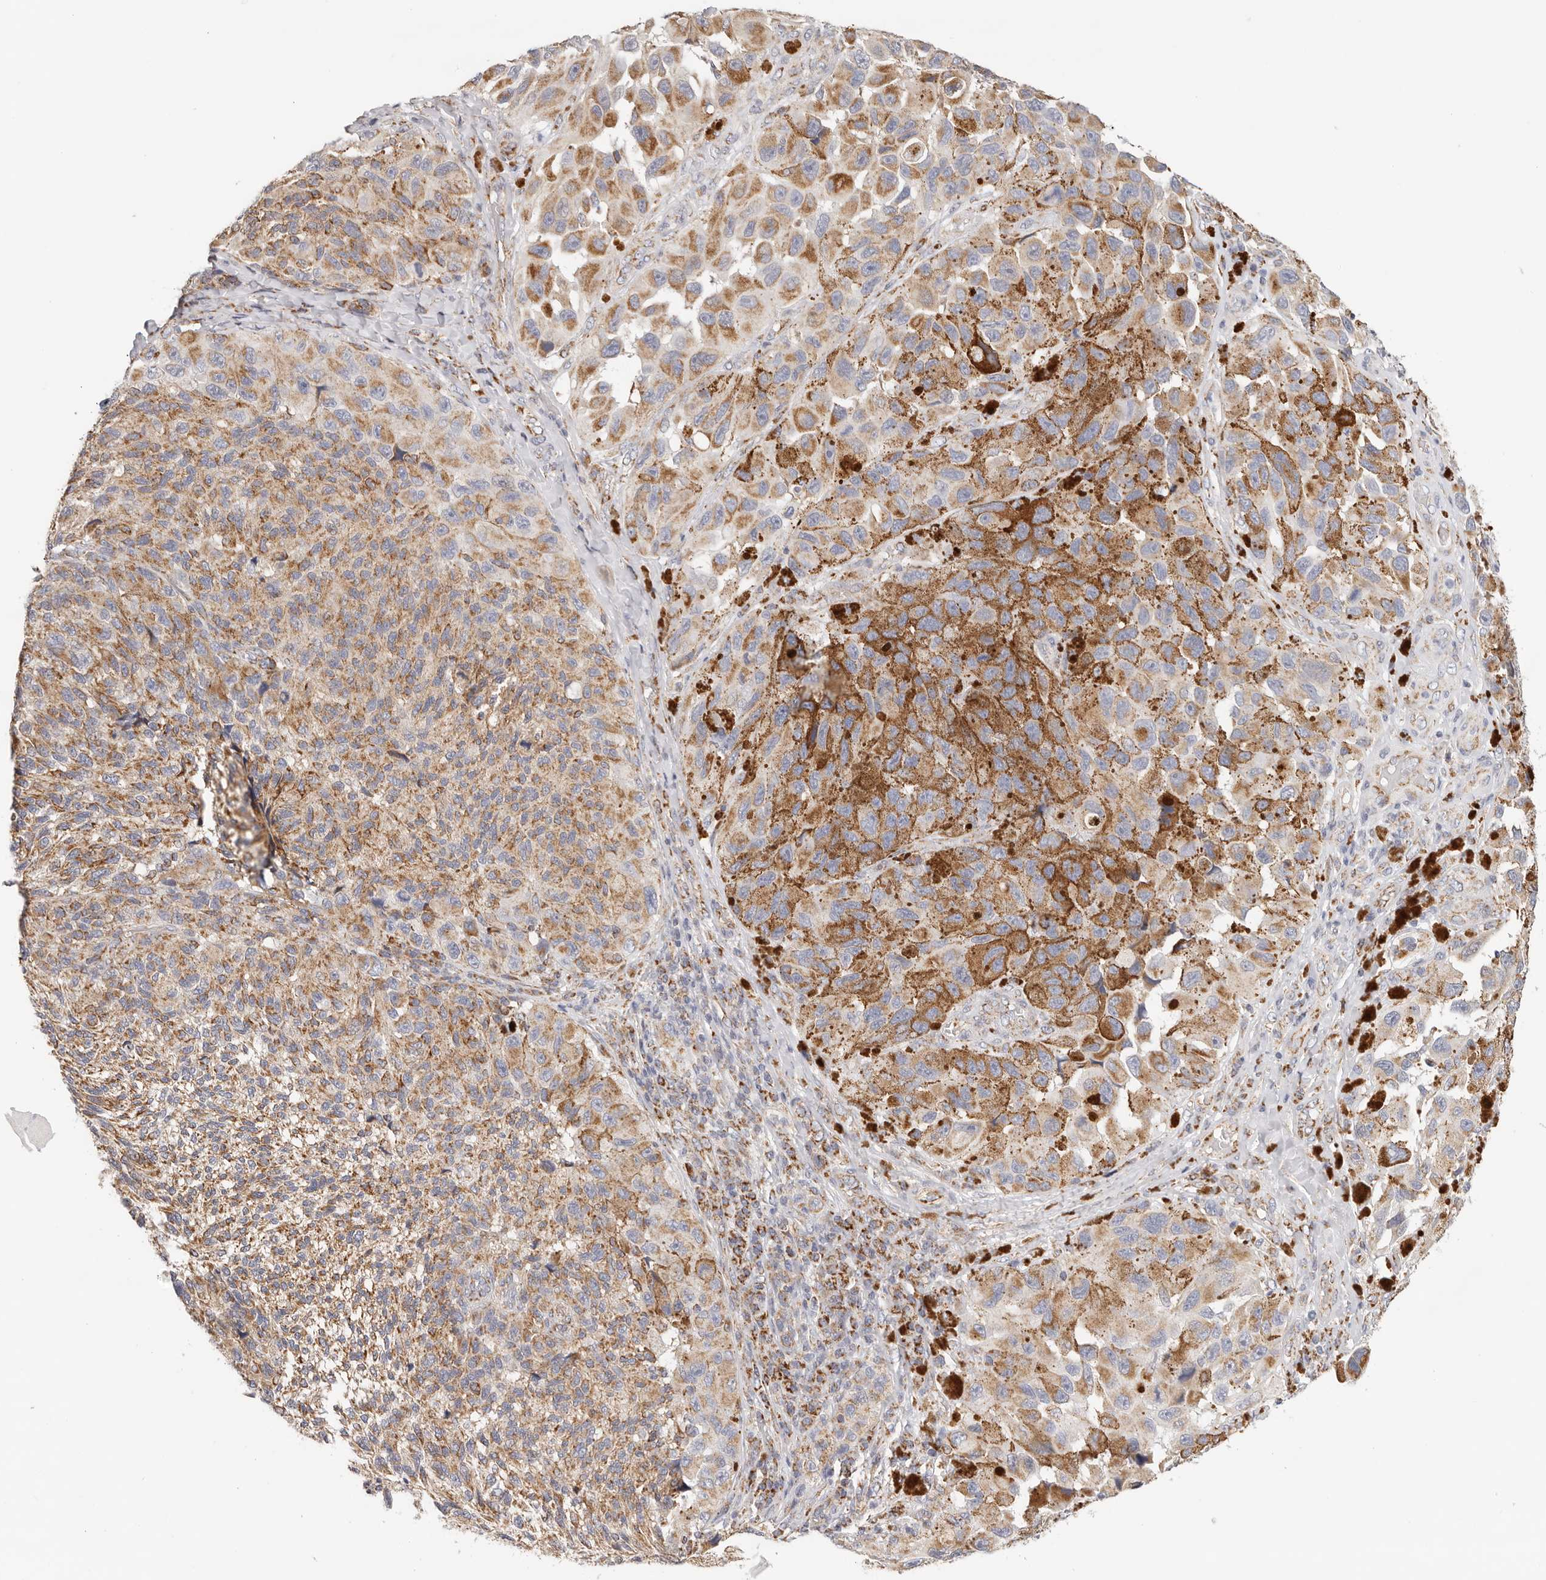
{"staining": {"intensity": "moderate", "quantity": ">75%", "location": "cytoplasmic/membranous"}, "tissue": "melanoma", "cell_type": "Tumor cells", "image_type": "cancer", "snomed": [{"axis": "morphology", "description": "Malignant melanoma, NOS"}, {"axis": "topography", "description": "Skin"}], "caption": "Immunohistochemical staining of melanoma exhibits medium levels of moderate cytoplasmic/membranous protein staining in approximately >75% of tumor cells.", "gene": "AFDN", "patient": {"sex": "female", "age": 73}}